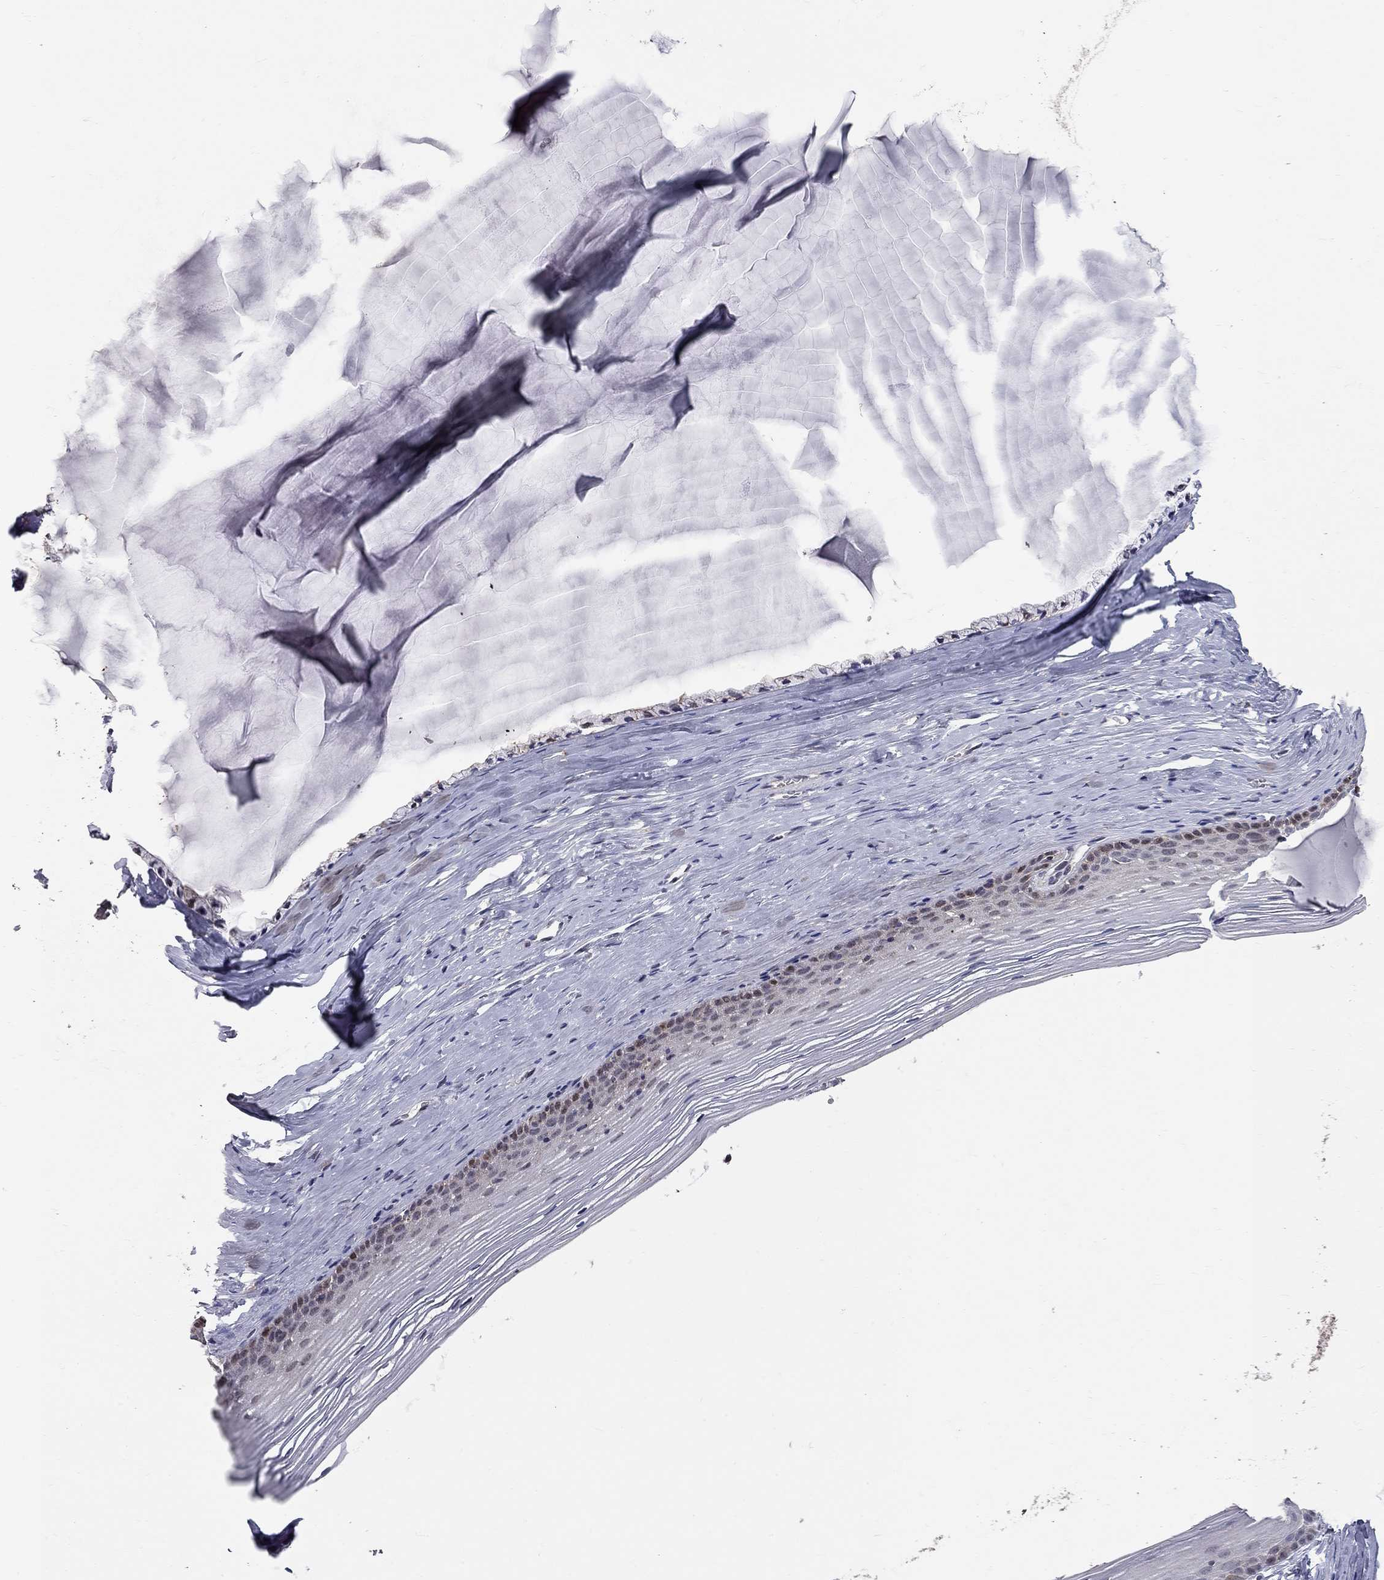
{"staining": {"intensity": "negative", "quantity": "none", "location": "none"}, "tissue": "cervix", "cell_type": "Glandular cells", "image_type": "normal", "snomed": [{"axis": "morphology", "description": "Normal tissue, NOS"}, {"axis": "topography", "description": "Cervix"}], "caption": "DAB immunohistochemical staining of unremarkable human cervix demonstrates no significant expression in glandular cells.", "gene": "HDAC3", "patient": {"sex": "female", "age": 40}}